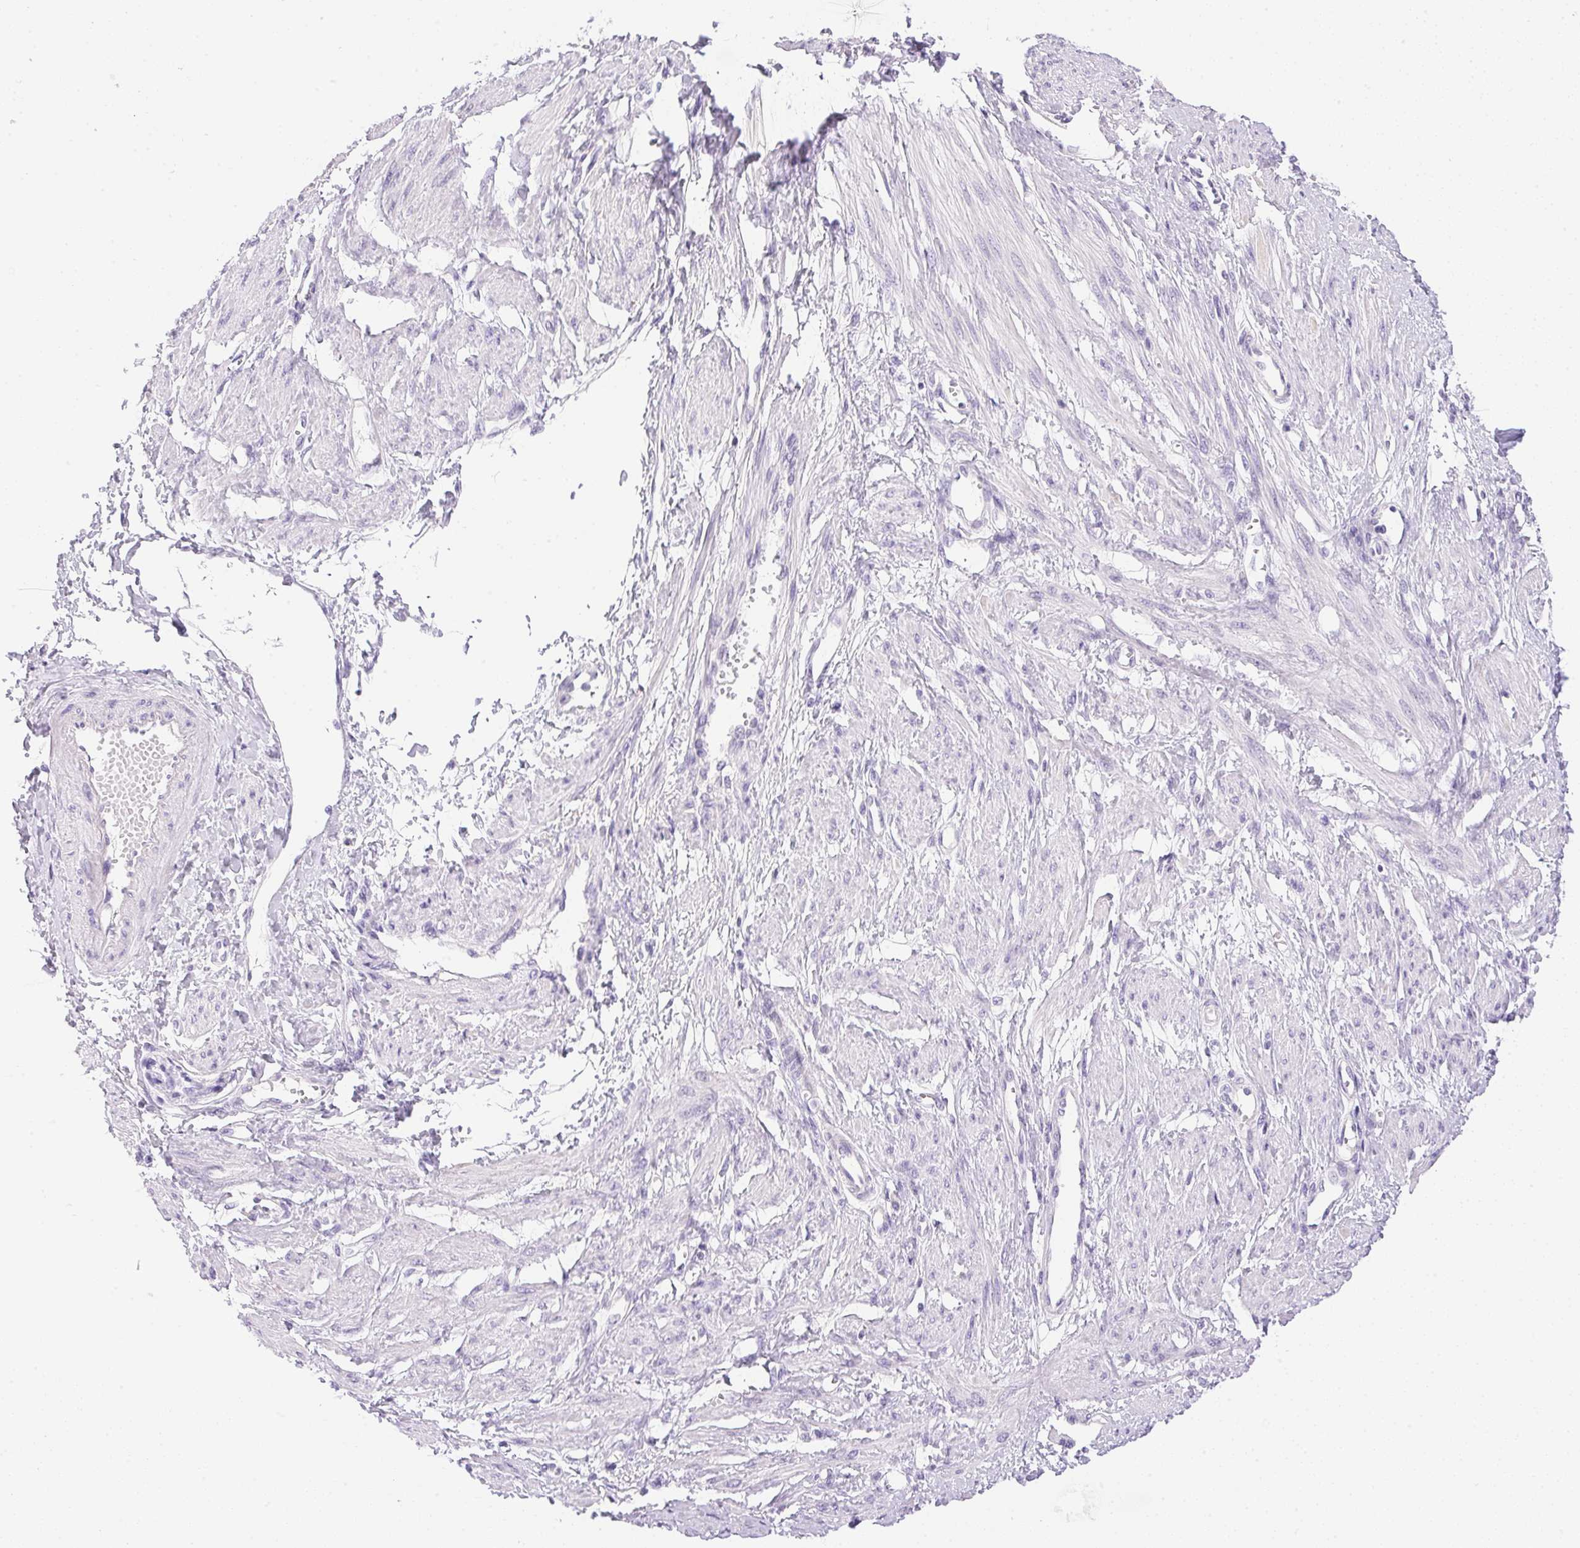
{"staining": {"intensity": "negative", "quantity": "none", "location": "none"}, "tissue": "smooth muscle", "cell_type": "Smooth muscle cells", "image_type": "normal", "snomed": [{"axis": "morphology", "description": "Normal tissue, NOS"}, {"axis": "topography", "description": "Smooth muscle"}, {"axis": "topography", "description": "Uterus"}], "caption": "DAB immunohistochemical staining of normal smooth muscle shows no significant staining in smooth muscle cells. (DAB (3,3'-diaminobenzidine) immunohistochemistry (IHC), high magnification).", "gene": "ATP6V0A4", "patient": {"sex": "female", "age": 39}}